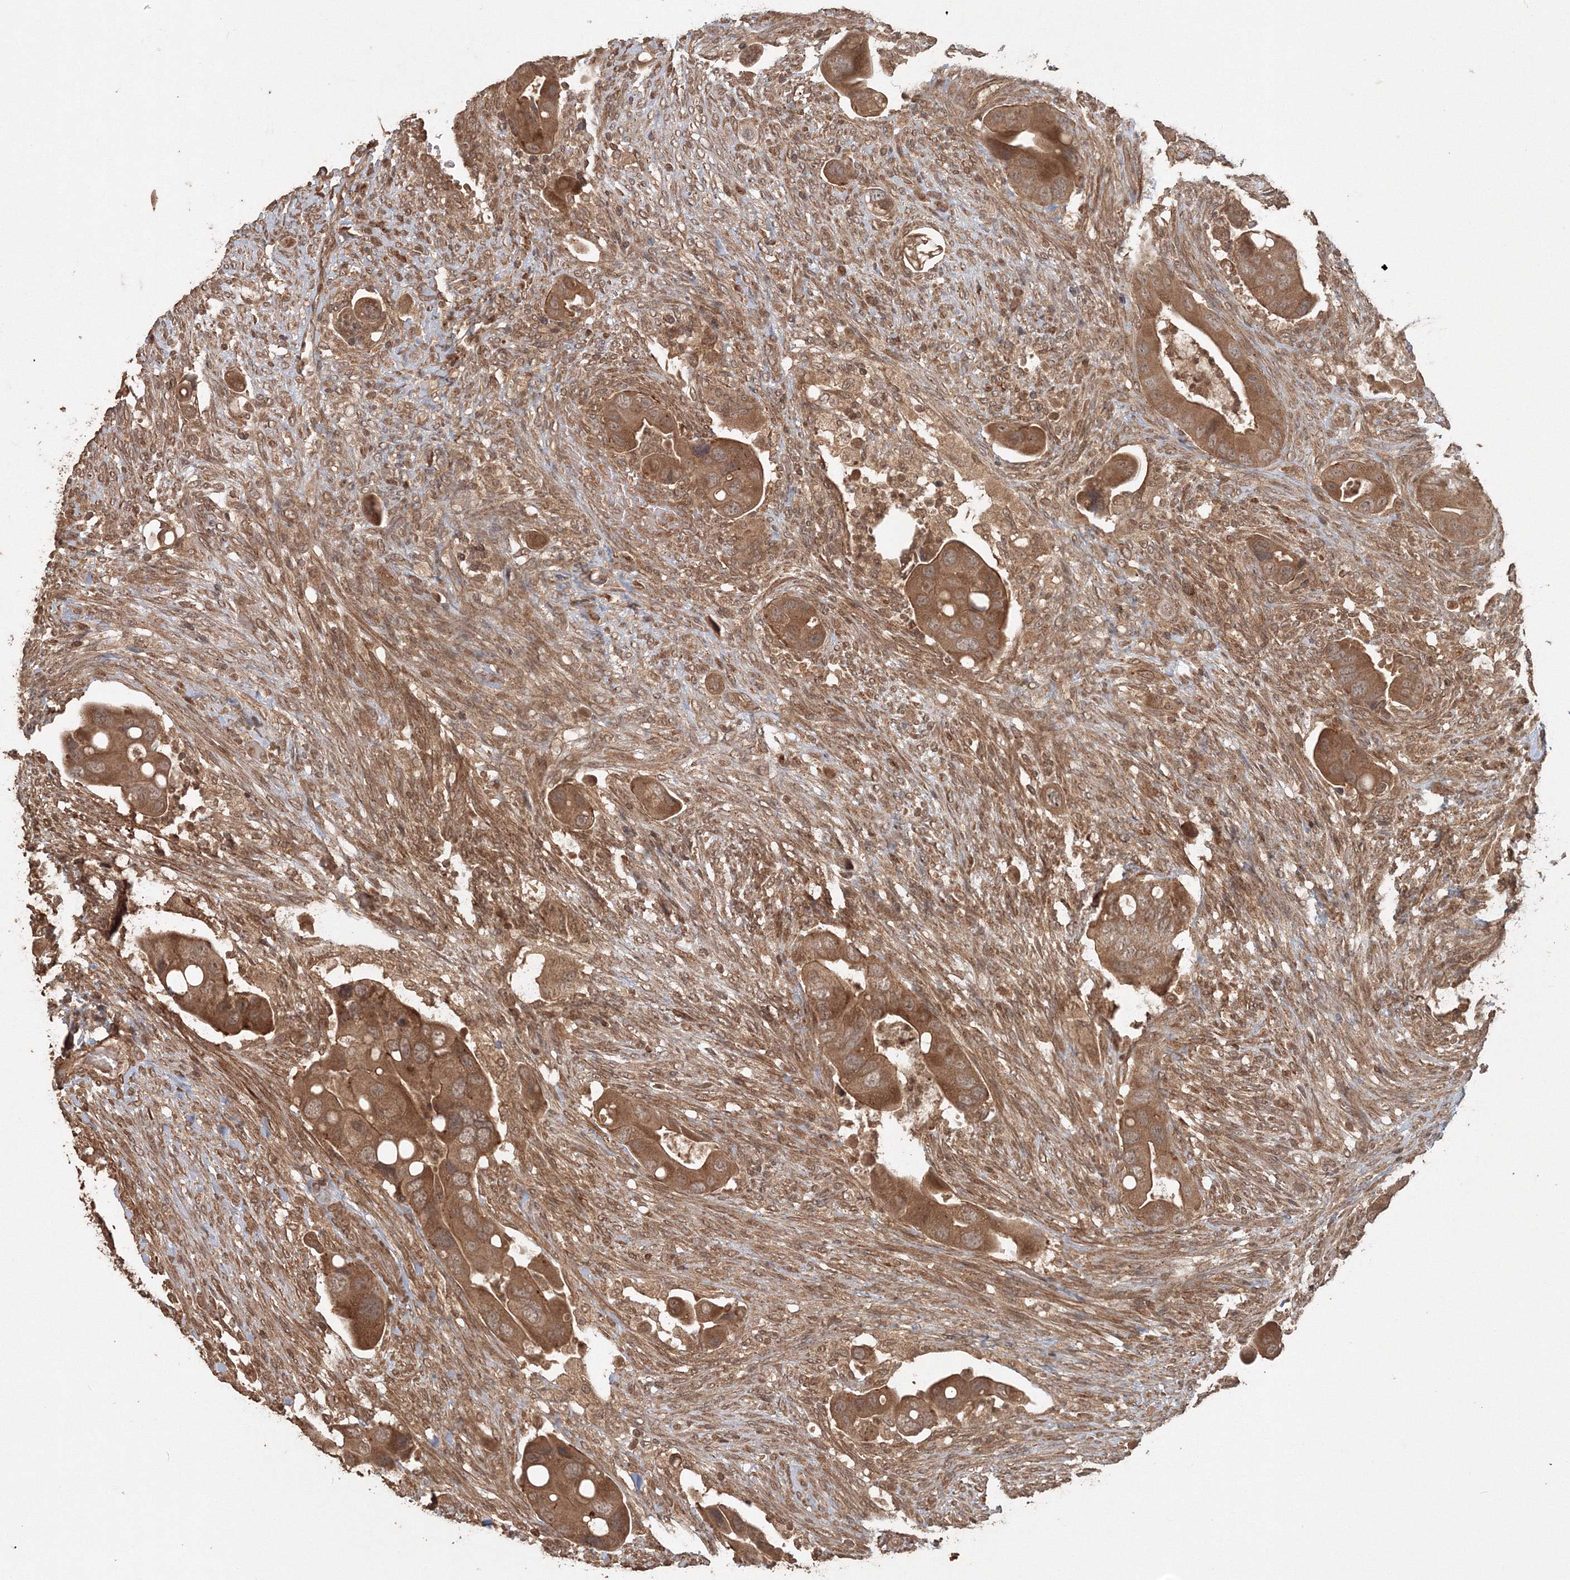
{"staining": {"intensity": "moderate", "quantity": ">75%", "location": "cytoplasmic/membranous"}, "tissue": "colorectal cancer", "cell_type": "Tumor cells", "image_type": "cancer", "snomed": [{"axis": "morphology", "description": "Adenocarcinoma, NOS"}, {"axis": "topography", "description": "Rectum"}], "caption": "Tumor cells exhibit moderate cytoplasmic/membranous staining in about >75% of cells in adenocarcinoma (colorectal). Nuclei are stained in blue.", "gene": "CCDC122", "patient": {"sex": "female", "age": 57}}